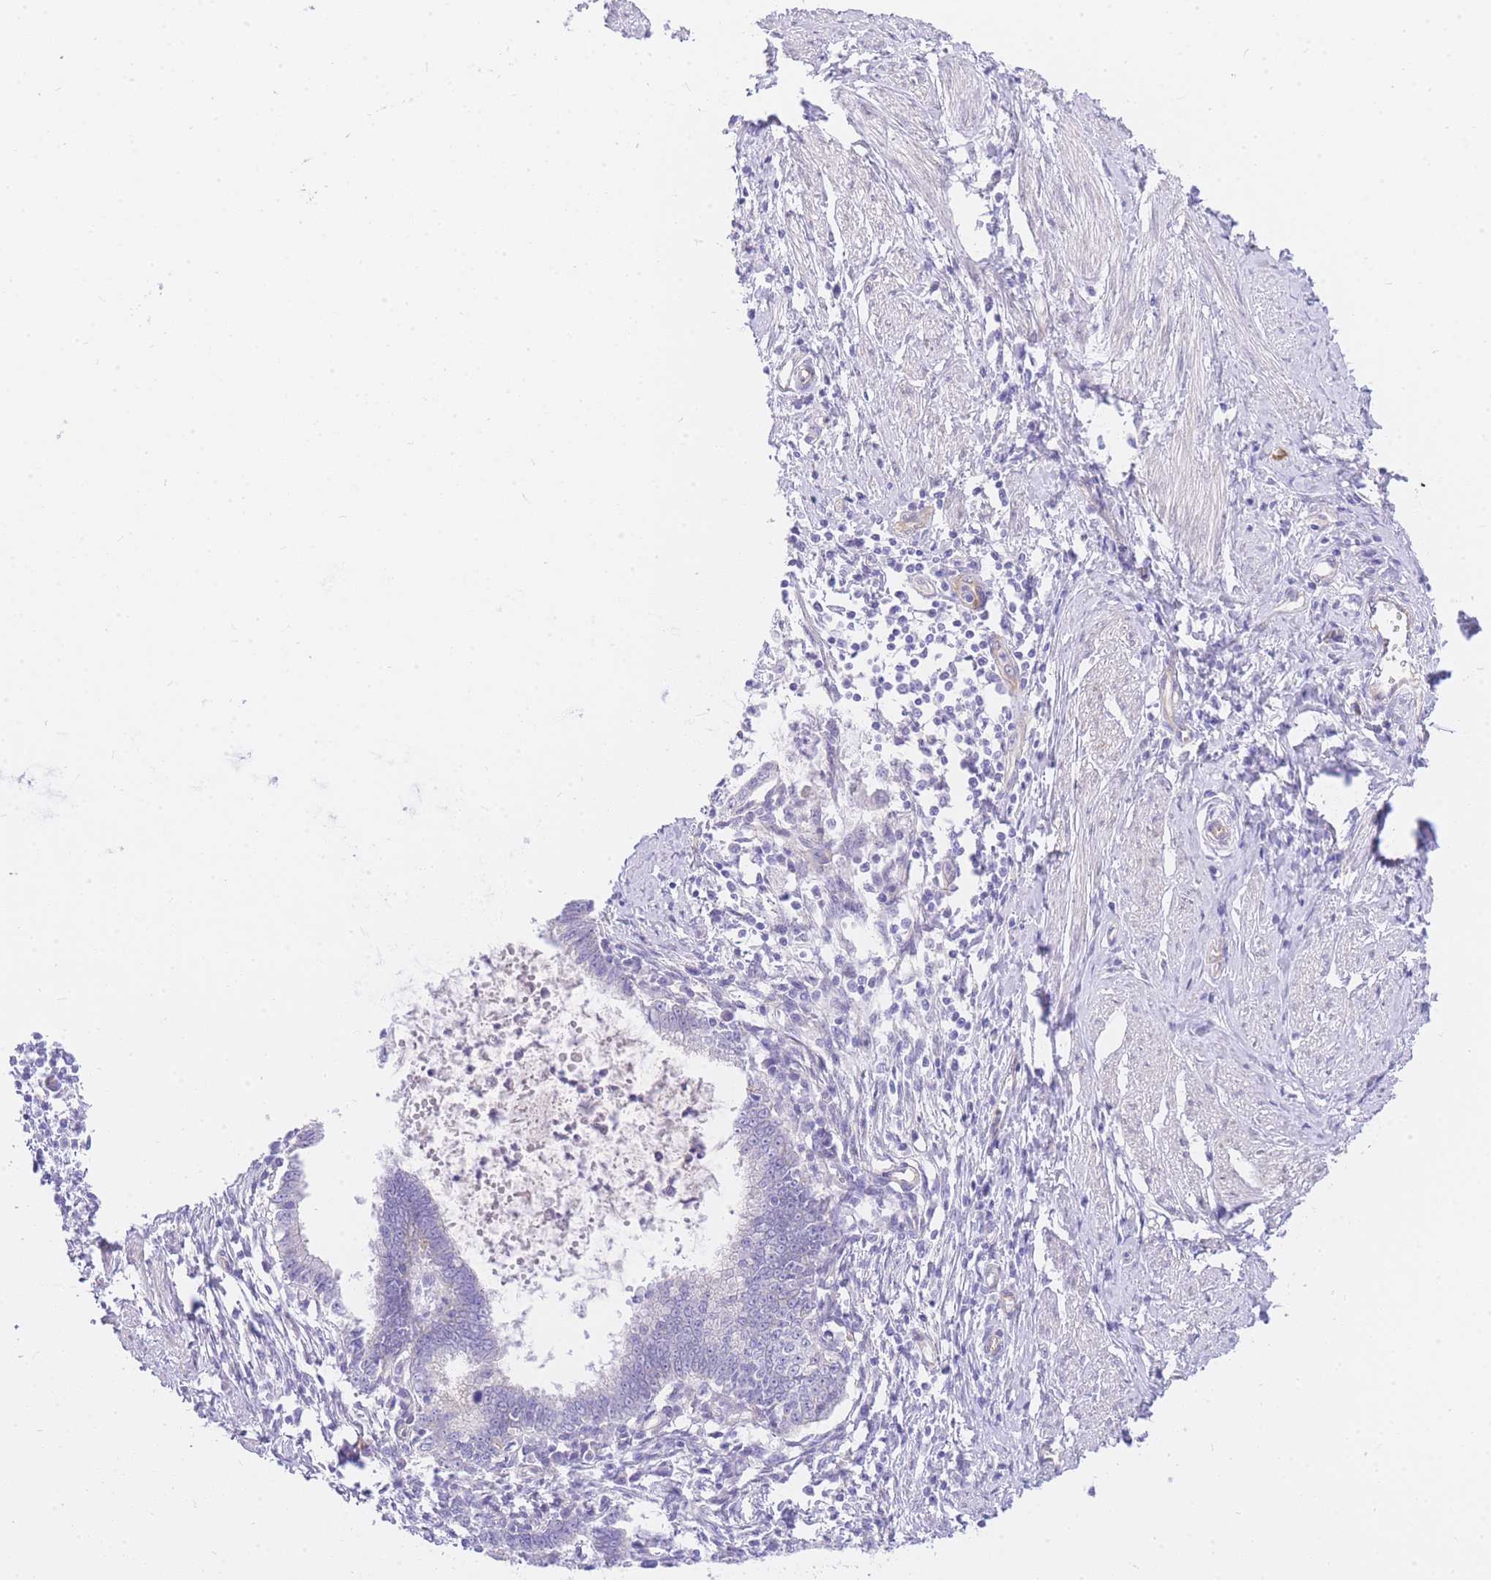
{"staining": {"intensity": "negative", "quantity": "none", "location": "none"}, "tissue": "cervical cancer", "cell_type": "Tumor cells", "image_type": "cancer", "snomed": [{"axis": "morphology", "description": "Adenocarcinoma, NOS"}, {"axis": "topography", "description": "Cervix"}], "caption": "A photomicrograph of cervical cancer stained for a protein shows no brown staining in tumor cells. Nuclei are stained in blue.", "gene": "SRSF12", "patient": {"sex": "female", "age": 36}}